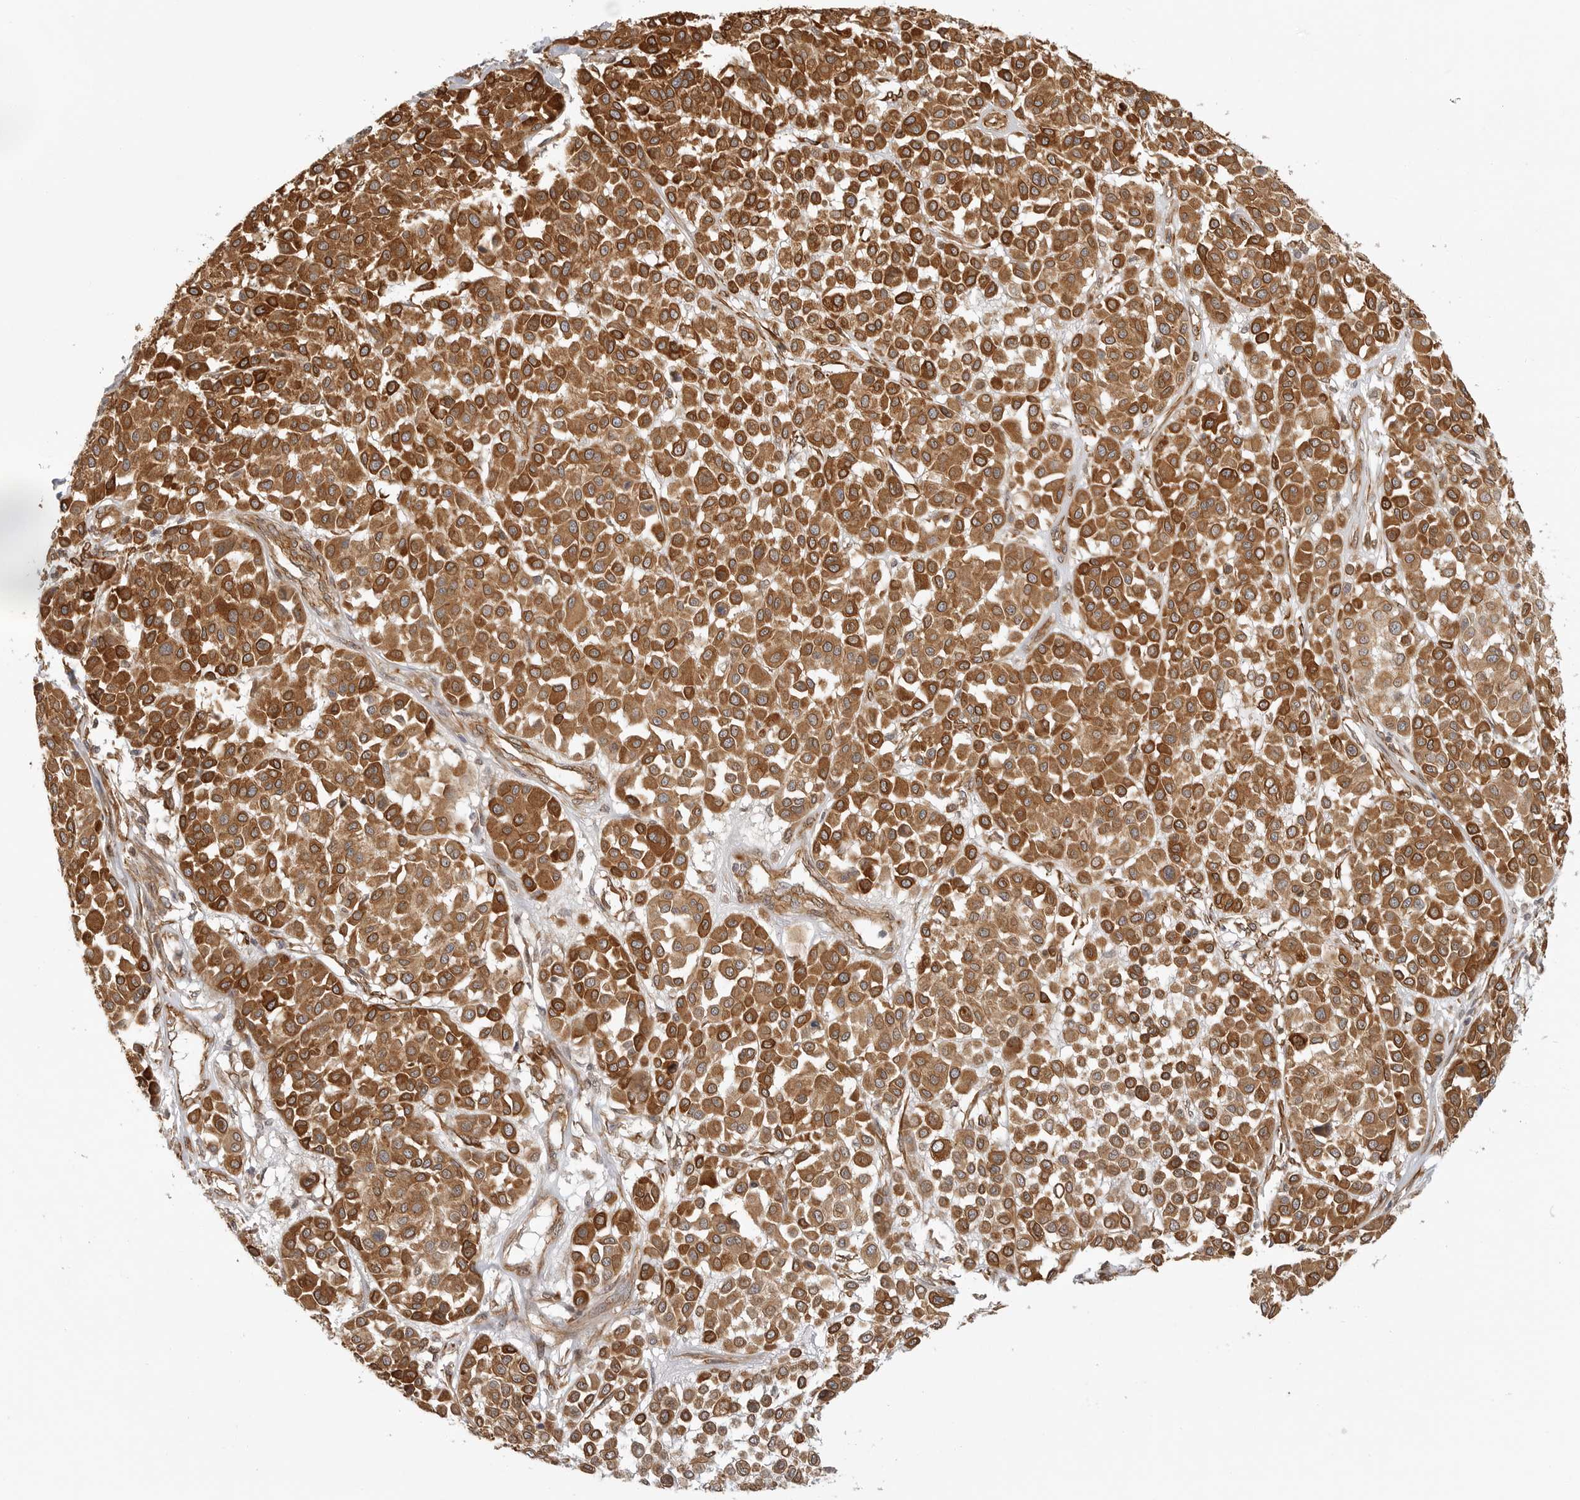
{"staining": {"intensity": "moderate", "quantity": ">75%", "location": "cytoplasmic/membranous"}, "tissue": "melanoma", "cell_type": "Tumor cells", "image_type": "cancer", "snomed": [{"axis": "morphology", "description": "Malignant melanoma, Metastatic site"}, {"axis": "topography", "description": "Soft tissue"}], "caption": "IHC micrograph of malignant melanoma (metastatic site) stained for a protein (brown), which exhibits medium levels of moderate cytoplasmic/membranous expression in about >75% of tumor cells.", "gene": "ATOH7", "patient": {"sex": "male", "age": 41}}